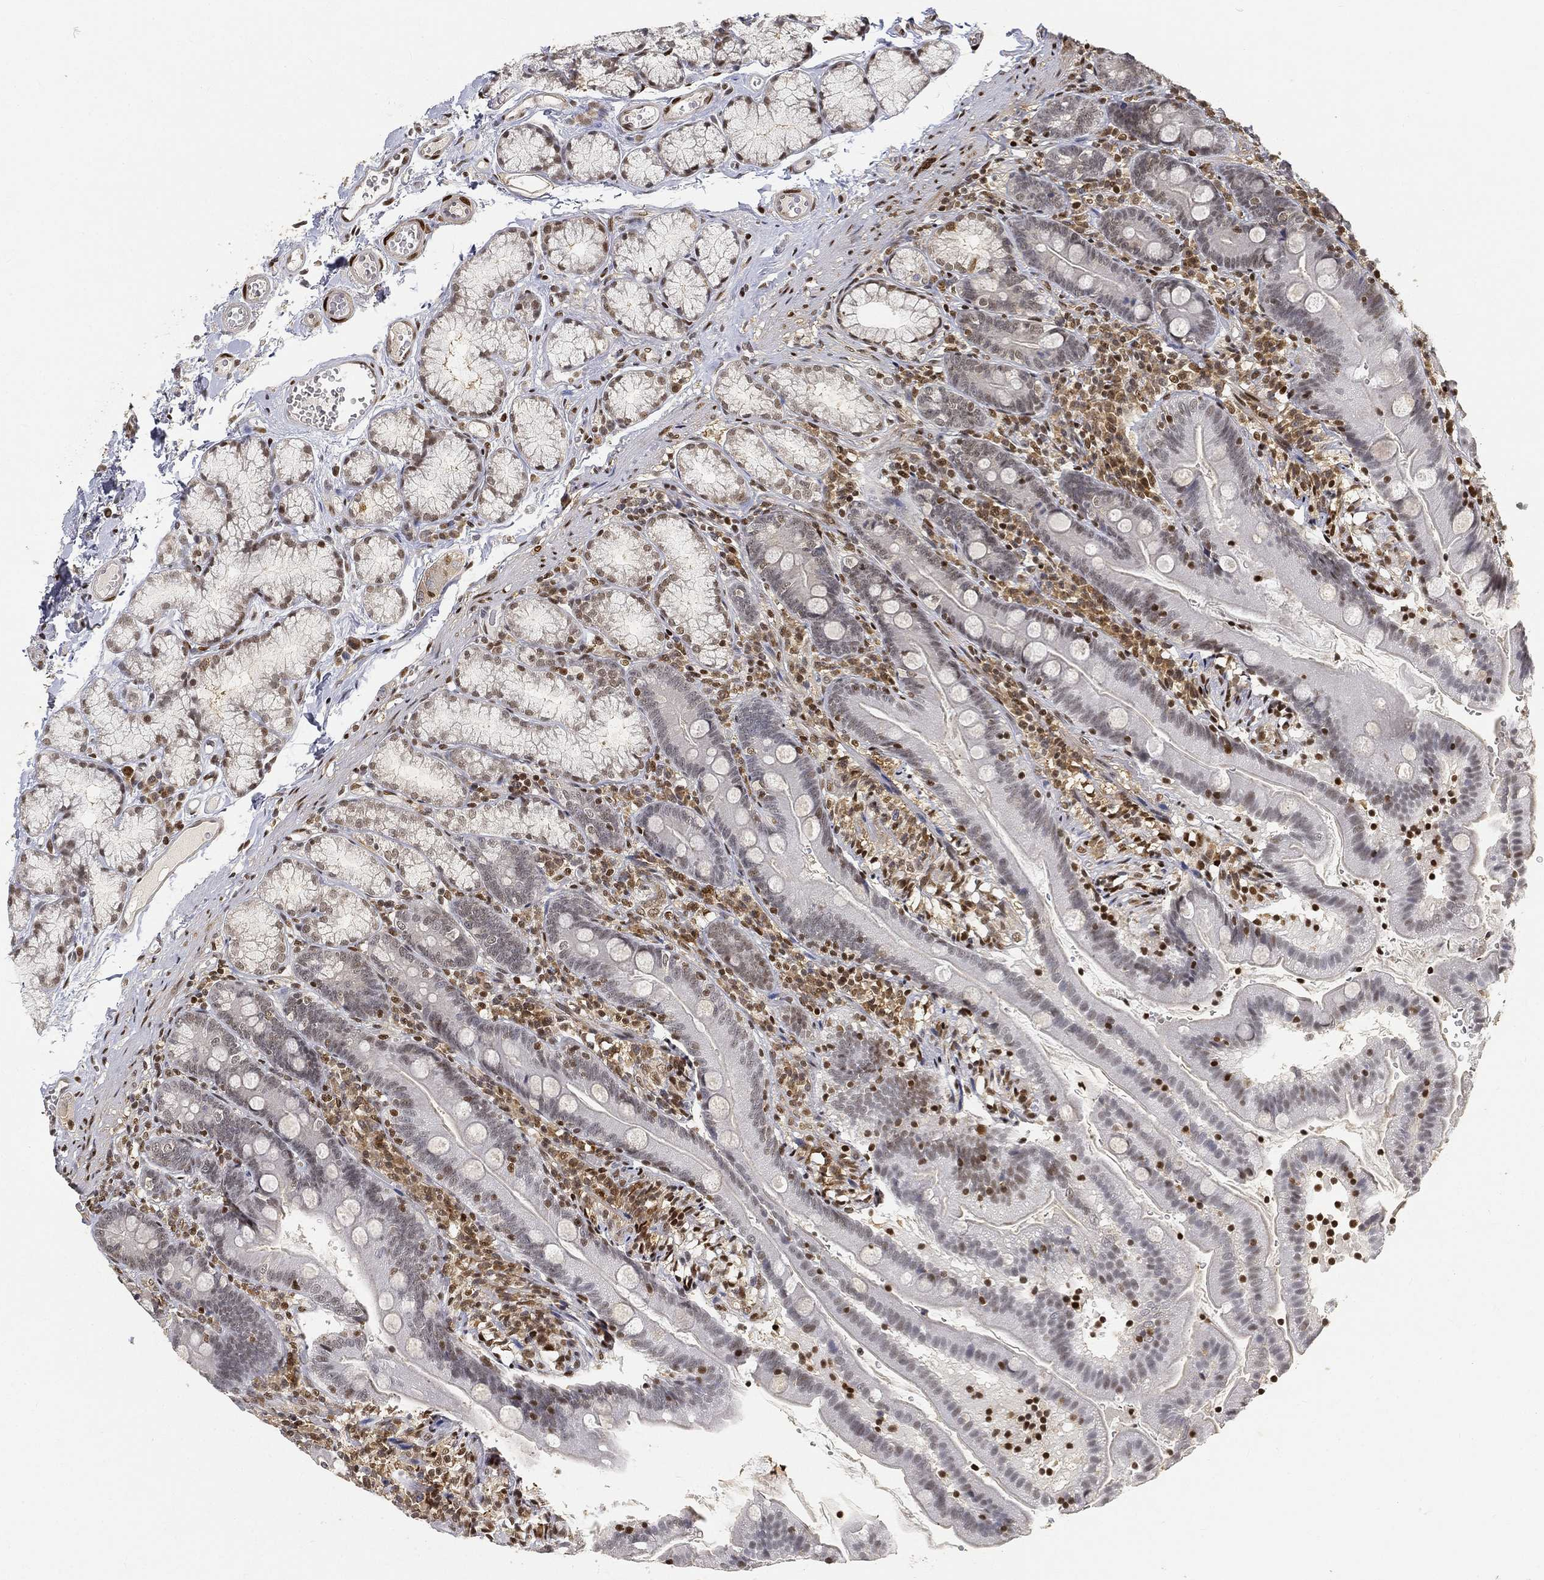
{"staining": {"intensity": "negative", "quantity": "none", "location": "none"}, "tissue": "duodenum", "cell_type": "Glandular cells", "image_type": "normal", "snomed": [{"axis": "morphology", "description": "Normal tissue, NOS"}, {"axis": "topography", "description": "Duodenum"}], "caption": "The image exhibits no significant positivity in glandular cells of duodenum.", "gene": "CRTC3", "patient": {"sex": "female", "age": 67}}